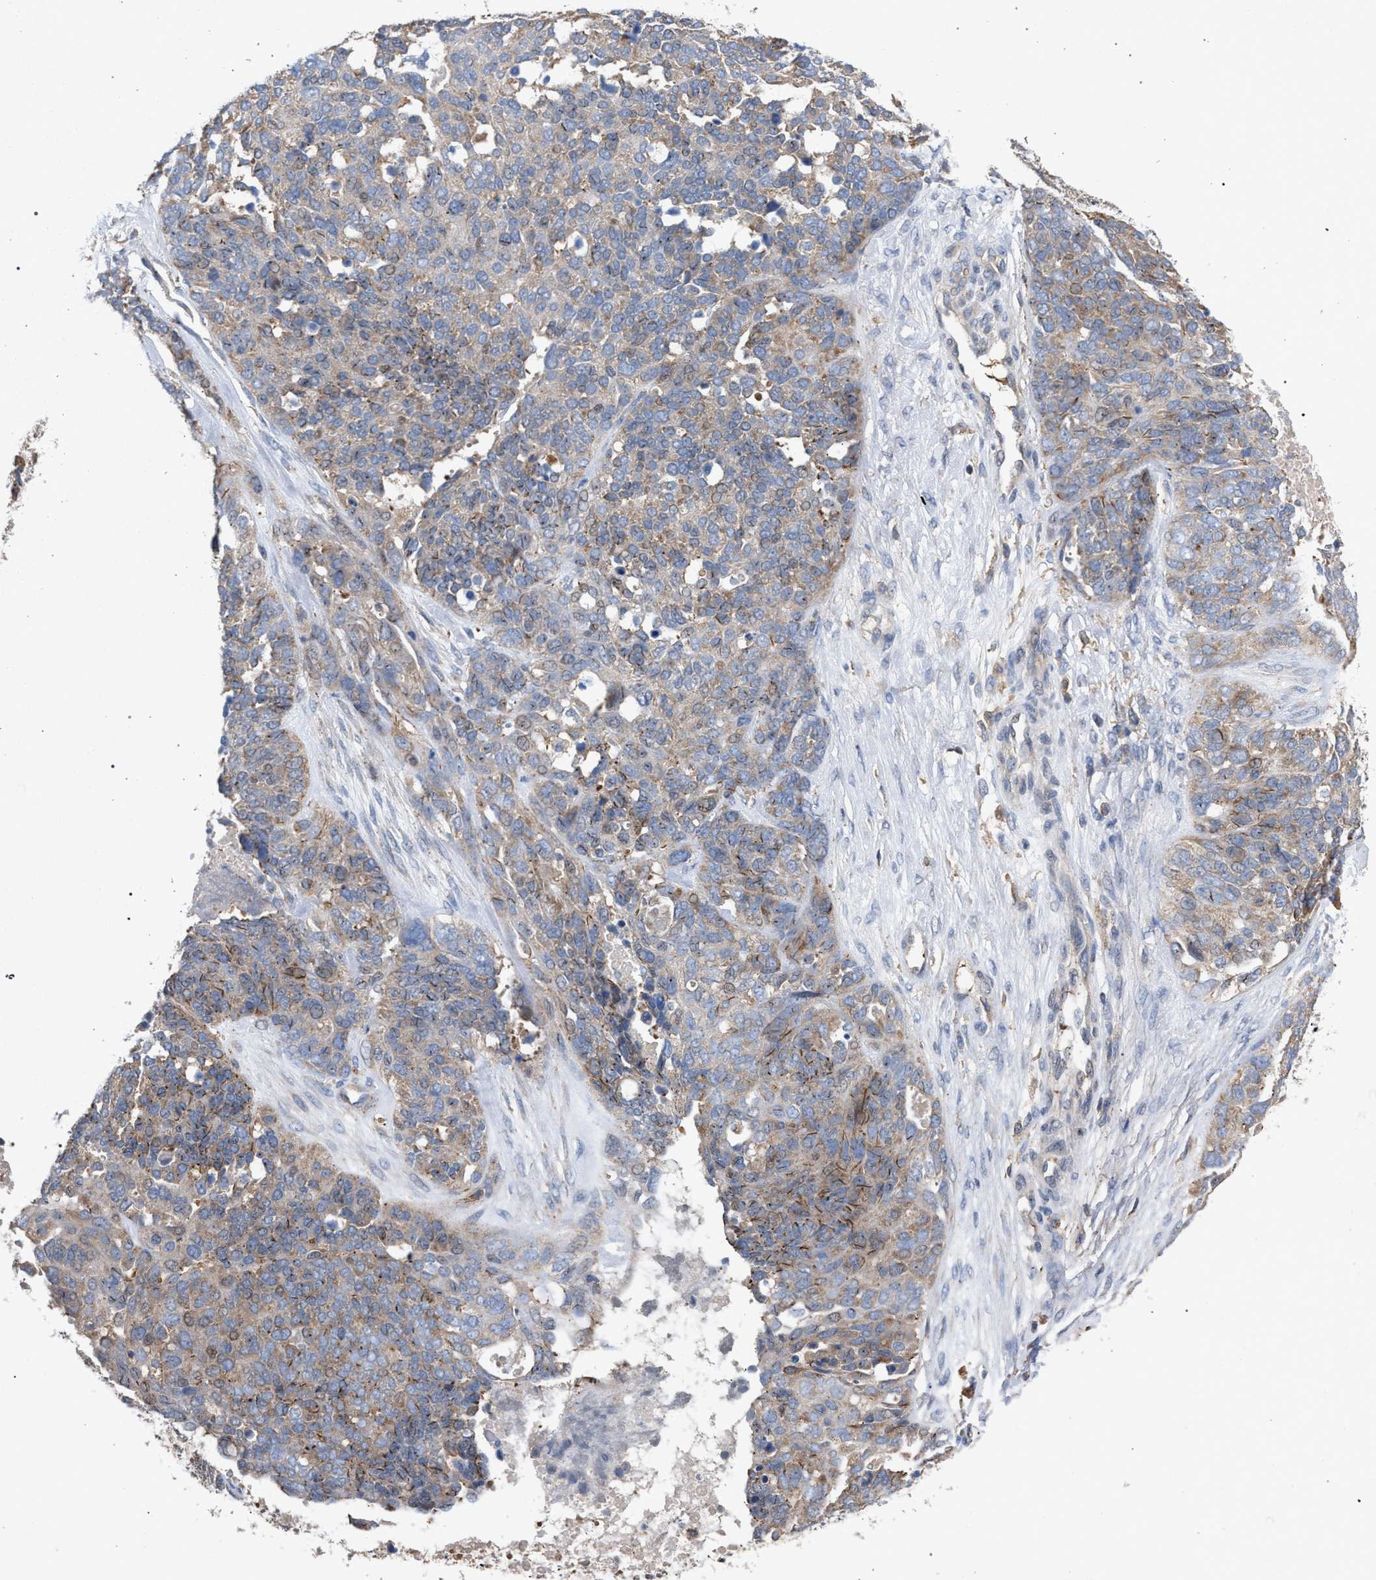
{"staining": {"intensity": "weak", "quantity": "25%-75%", "location": "cytoplasmic/membranous"}, "tissue": "ovarian cancer", "cell_type": "Tumor cells", "image_type": "cancer", "snomed": [{"axis": "morphology", "description": "Cystadenocarcinoma, serous, NOS"}, {"axis": "topography", "description": "Ovary"}], "caption": "Human serous cystadenocarcinoma (ovarian) stained for a protein (brown) displays weak cytoplasmic/membranous positive positivity in approximately 25%-75% of tumor cells.", "gene": "VPS13A", "patient": {"sex": "female", "age": 44}}